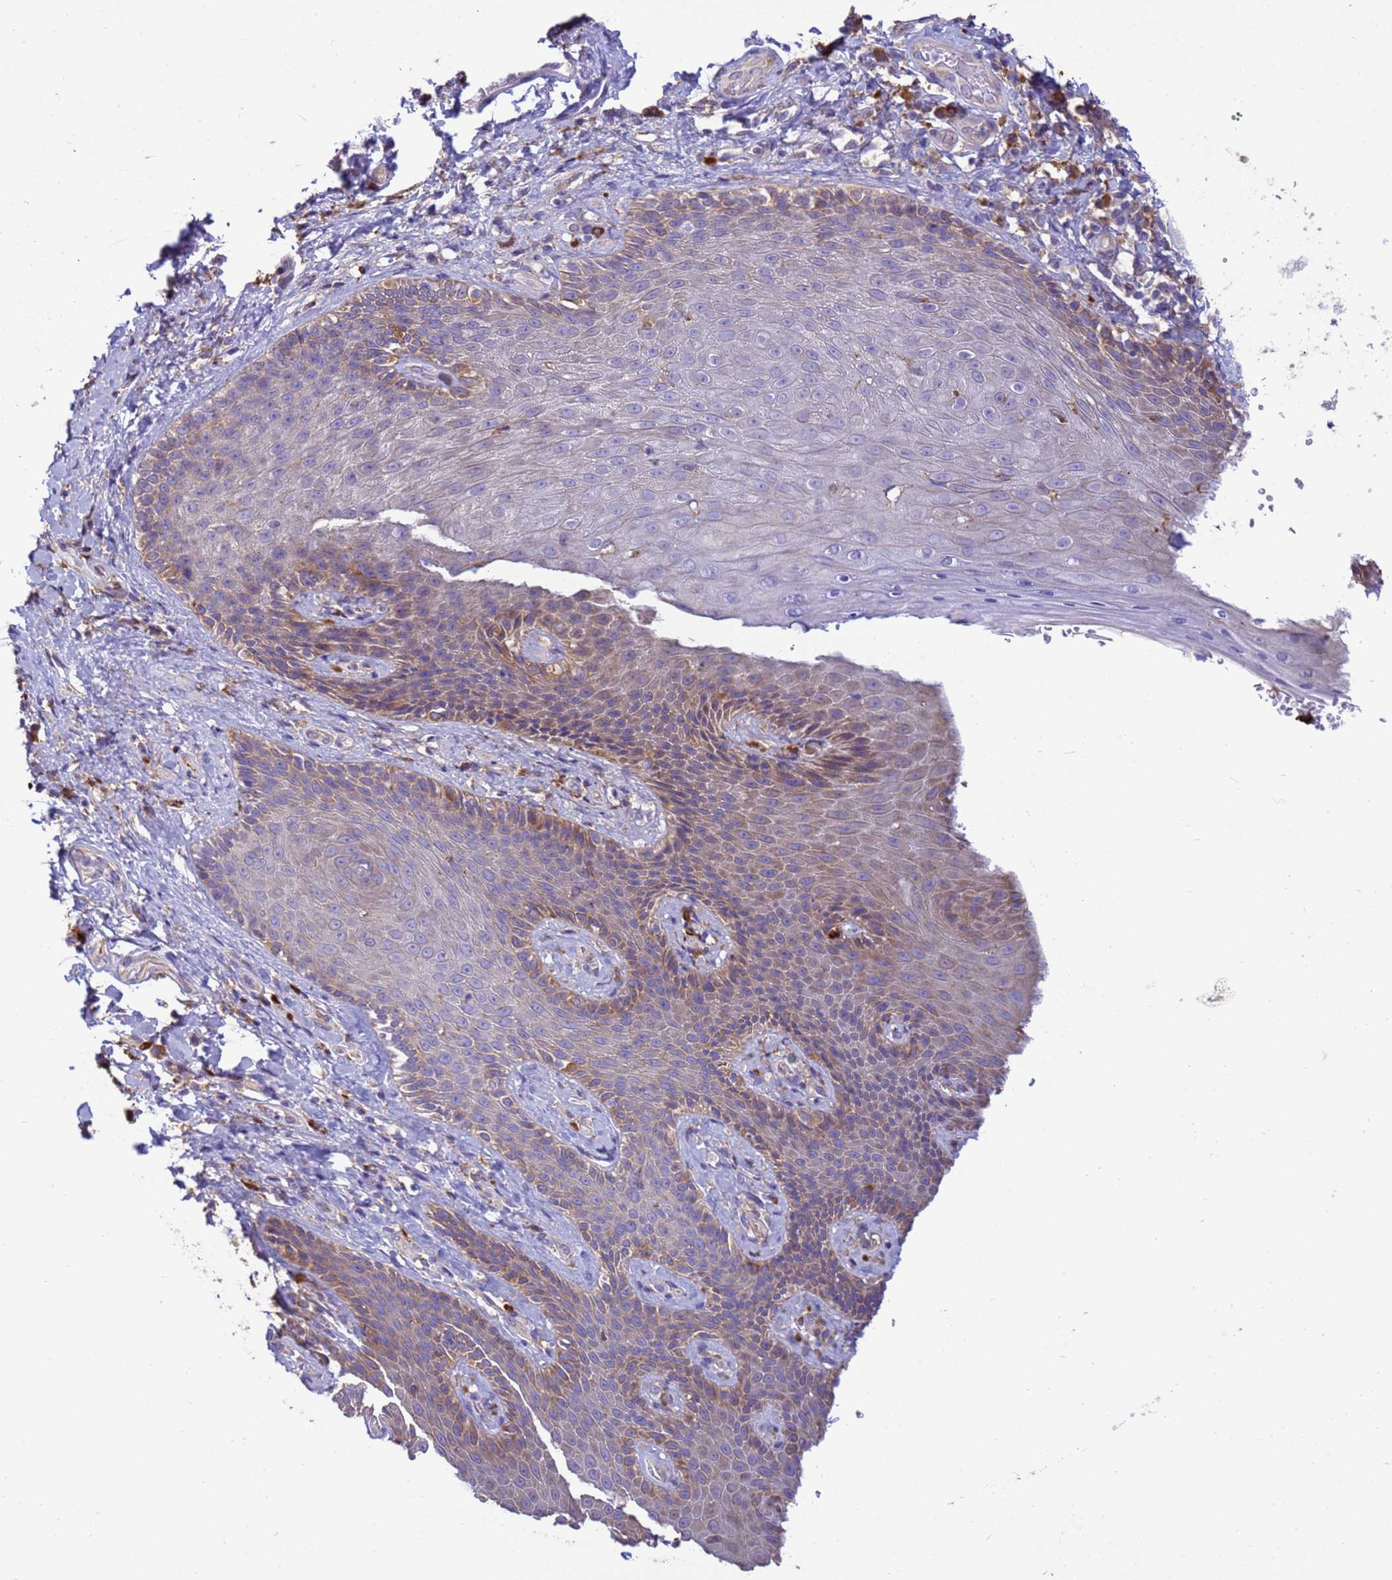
{"staining": {"intensity": "moderate", "quantity": "25%-75%", "location": "cytoplasmic/membranous"}, "tissue": "skin", "cell_type": "Epidermal cells", "image_type": "normal", "snomed": [{"axis": "morphology", "description": "Normal tissue, NOS"}, {"axis": "topography", "description": "Anal"}], "caption": "IHC photomicrograph of normal human skin stained for a protein (brown), which reveals medium levels of moderate cytoplasmic/membranous staining in approximately 25%-75% of epidermal cells.", "gene": "THAP5", "patient": {"sex": "female", "age": 89}}